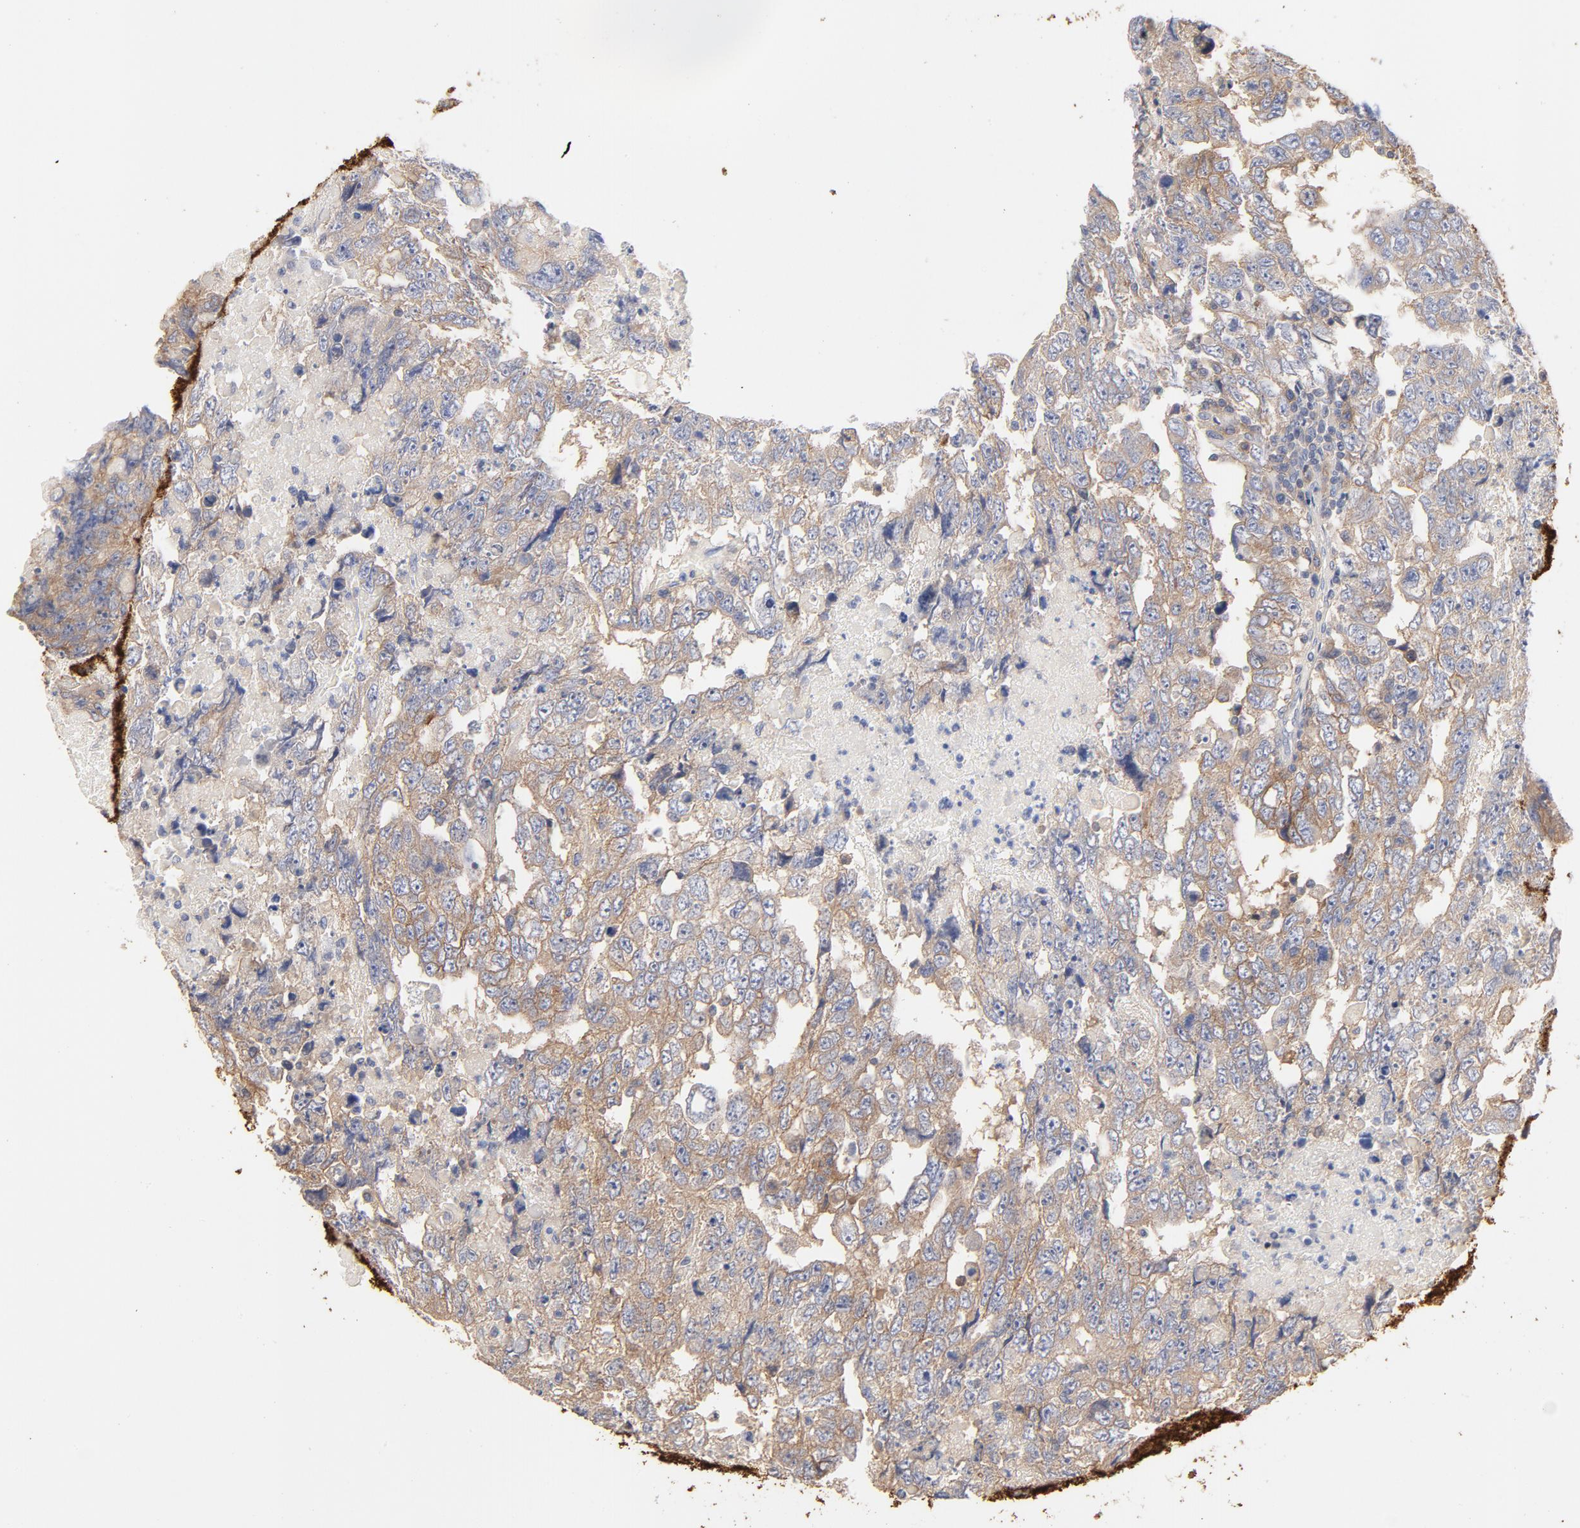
{"staining": {"intensity": "weak", "quantity": ">75%", "location": "cytoplasmic/membranous"}, "tissue": "testis cancer", "cell_type": "Tumor cells", "image_type": "cancer", "snomed": [{"axis": "morphology", "description": "Carcinoma, Embryonal, NOS"}, {"axis": "topography", "description": "Testis"}], "caption": "Immunohistochemical staining of human testis cancer shows low levels of weak cytoplasmic/membranous protein expression in about >75% of tumor cells.", "gene": "SETD3", "patient": {"sex": "male", "age": 36}}